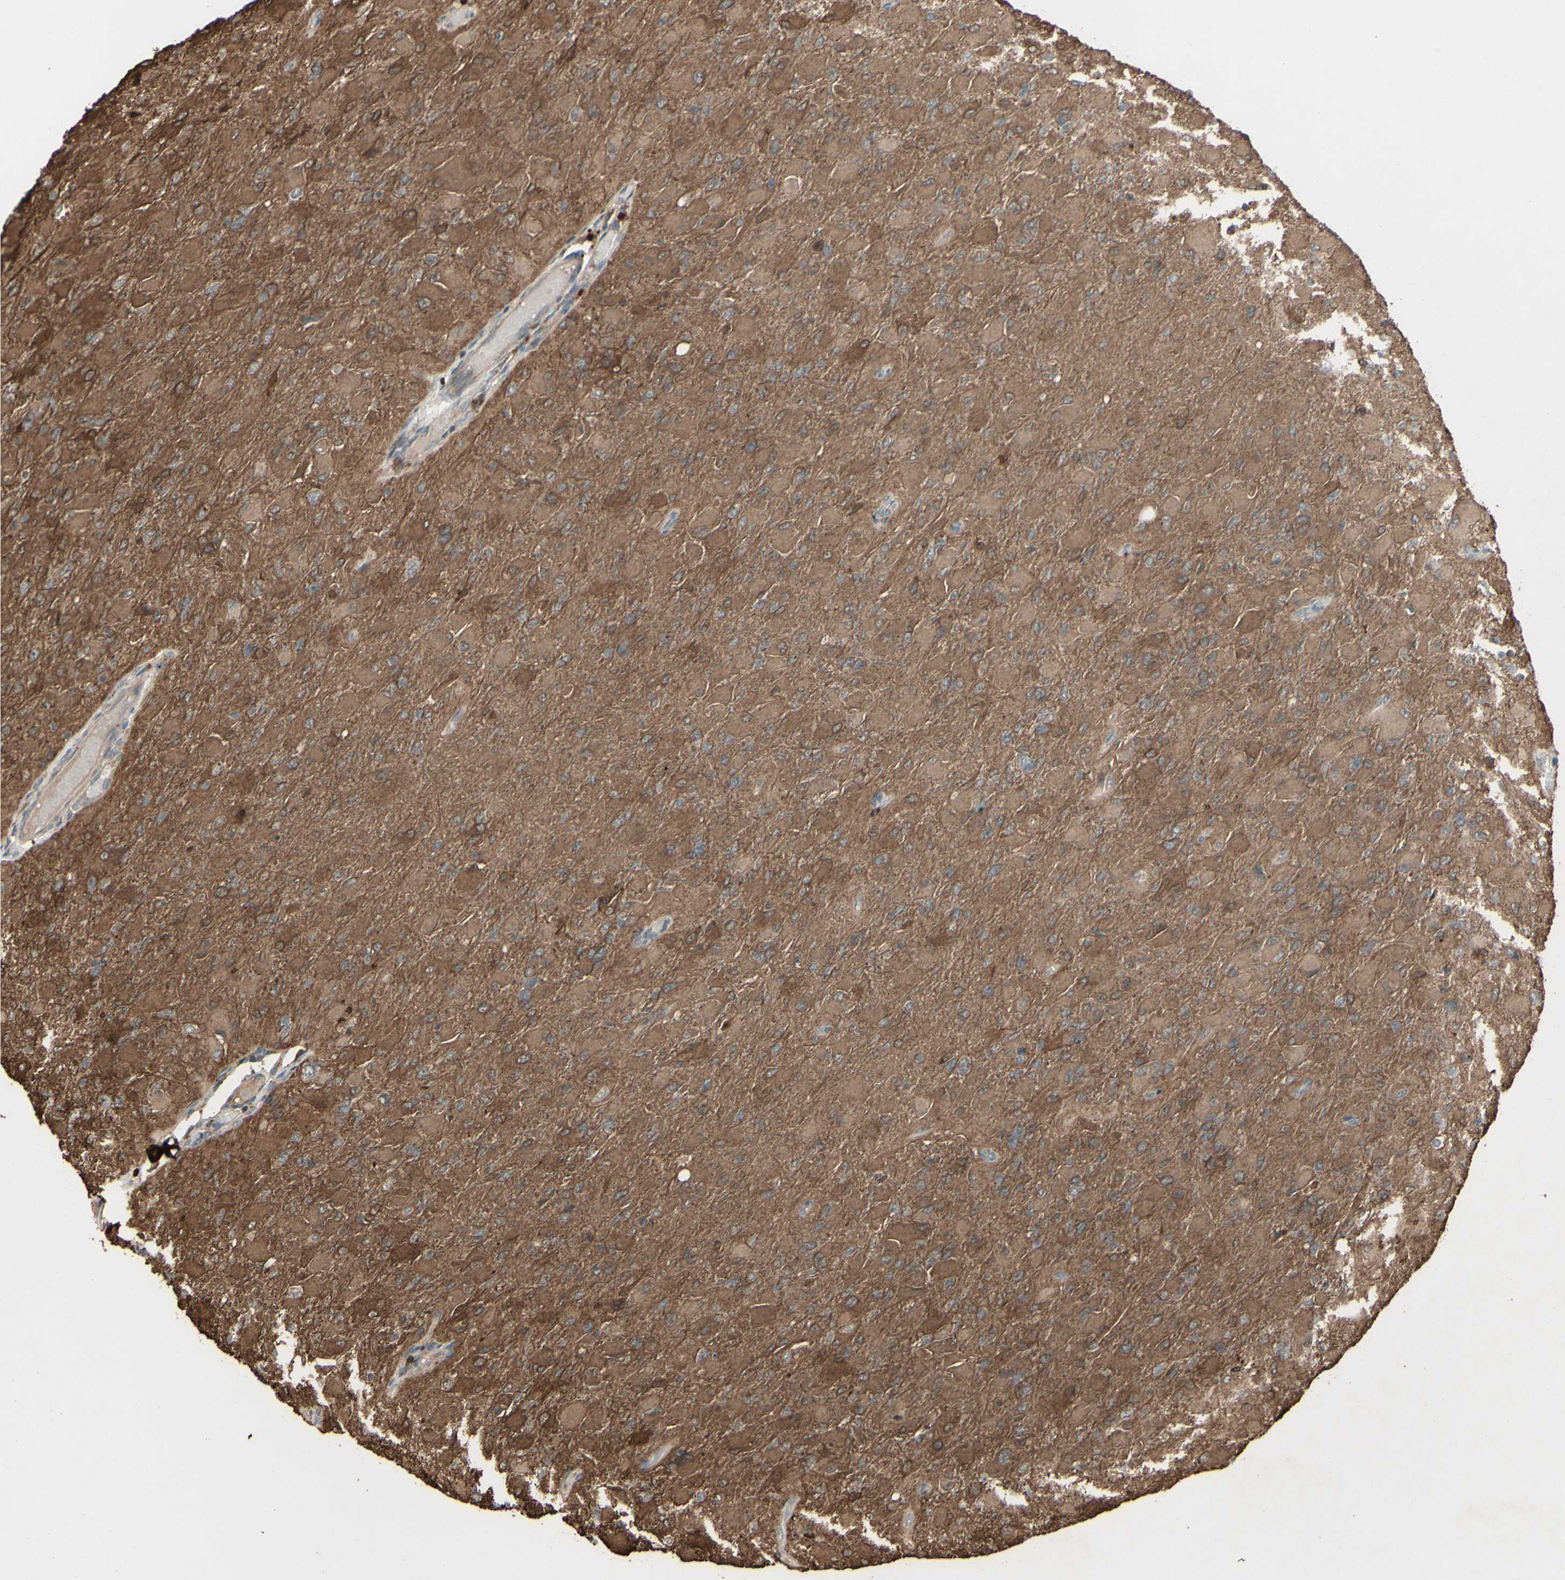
{"staining": {"intensity": "moderate", "quantity": ">75%", "location": "cytoplasmic/membranous"}, "tissue": "glioma", "cell_type": "Tumor cells", "image_type": "cancer", "snomed": [{"axis": "morphology", "description": "Glioma, malignant, High grade"}, {"axis": "topography", "description": "Cerebral cortex"}], "caption": "Immunohistochemistry (IHC) of glioma exhibits medium levels of moderate cytoplasmic/membranous staining in approximately >75% of tumor cells. (DAB IHC, brown staining for protein, blue staining for nuclei).", "gene": "GNAS", "patient": {"sex": "female", "age": 36}}